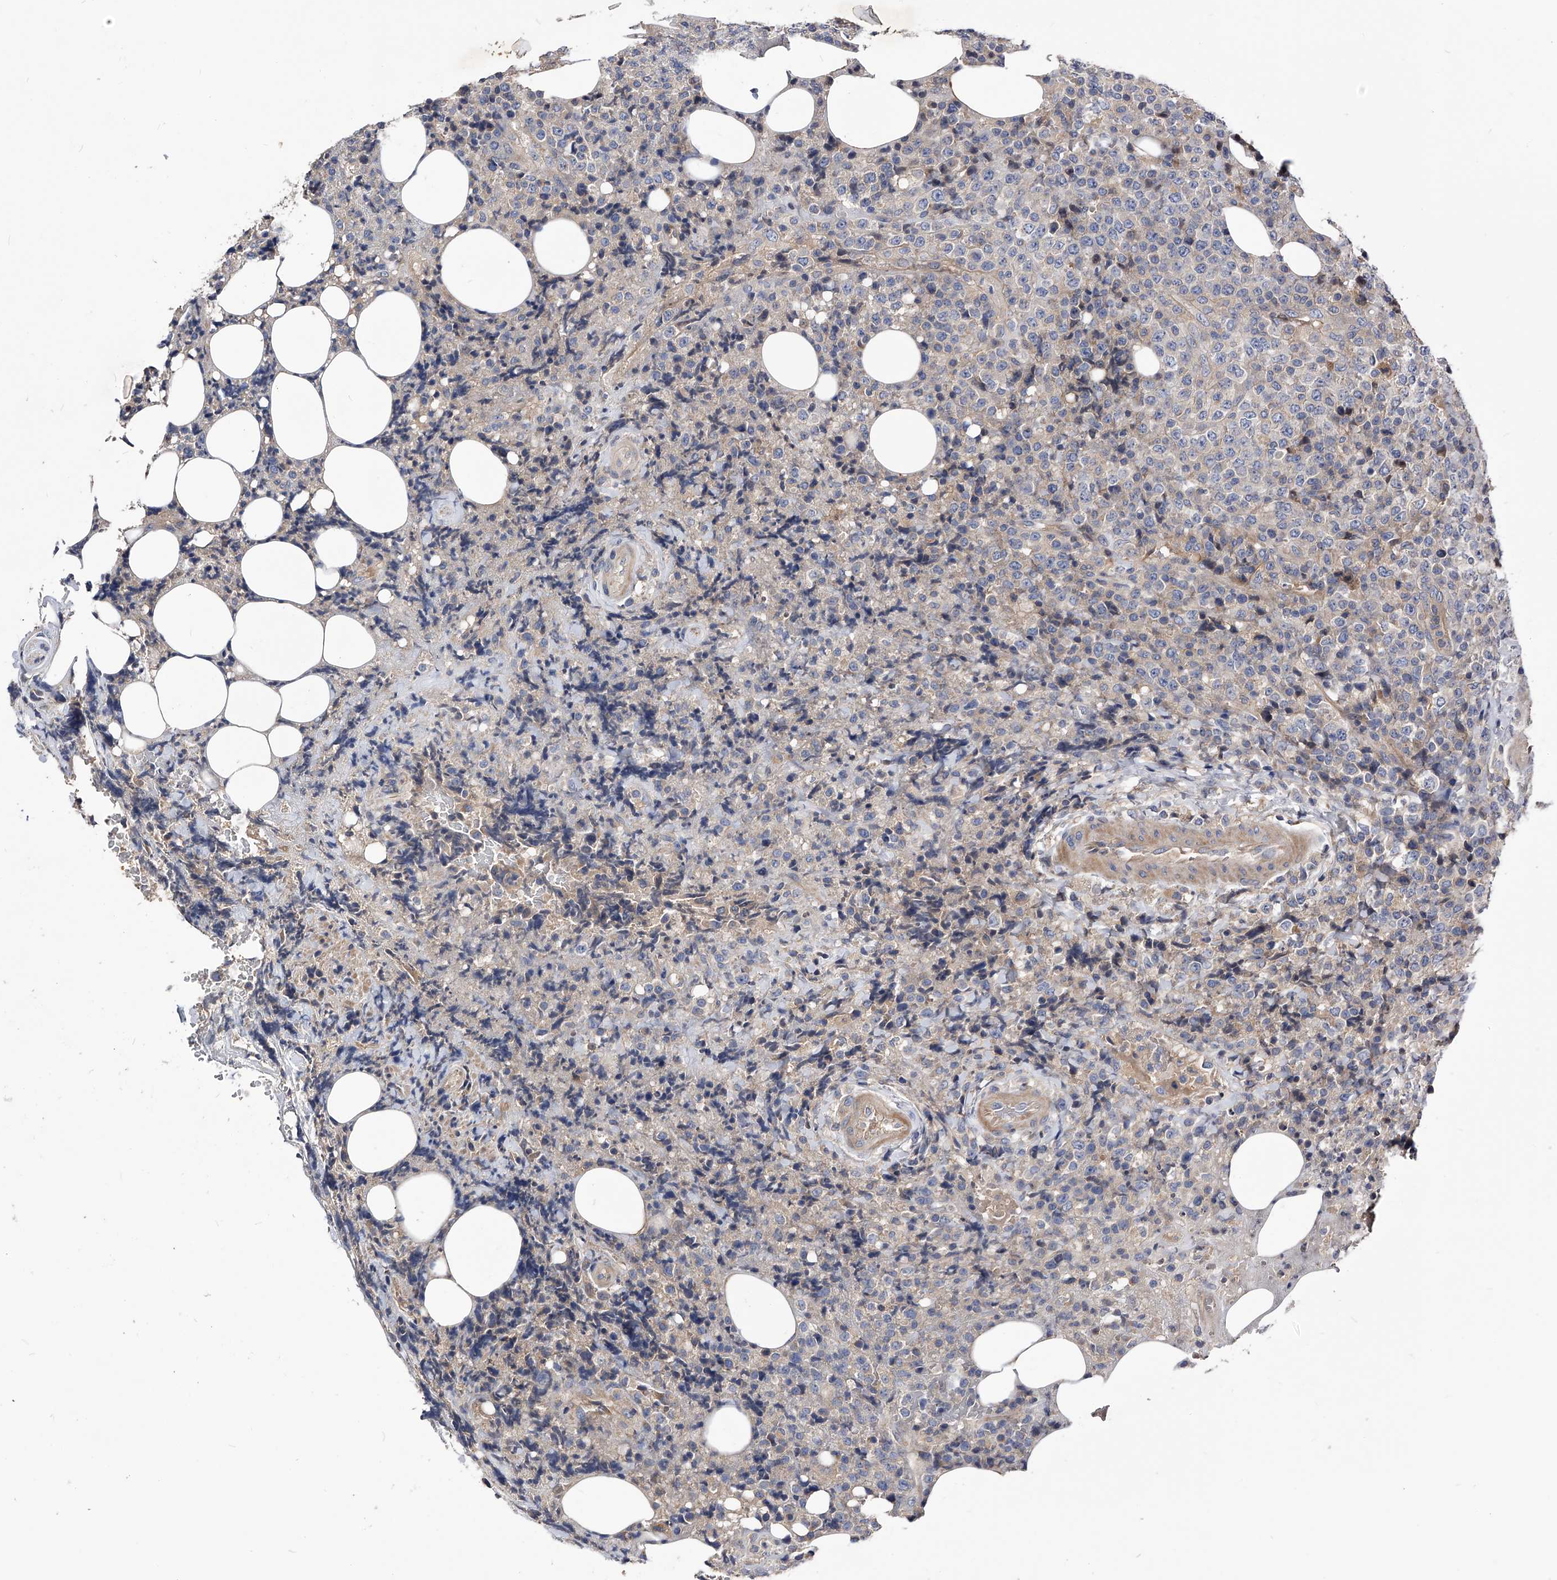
{"staining": {"intensity": "negative", "quantity": "none", "location": "none"}, "tissue": "lymphoma", "cell_type": "Tumor cells", "image_type": "cancer", "snomed": [{"axis": "morphology", "description": "Malignant lymphoma, non-Hodgkin's type, High grade"}, {"axis": "topography", "description": "Lymph node"}], "caption": "This is an immunohistochemistry (IHC) histopathology image of lymphoma. There is no staining in tumor cells.", "gene": "ARL4C", "patient": {"sex": "male", "age": 13}}